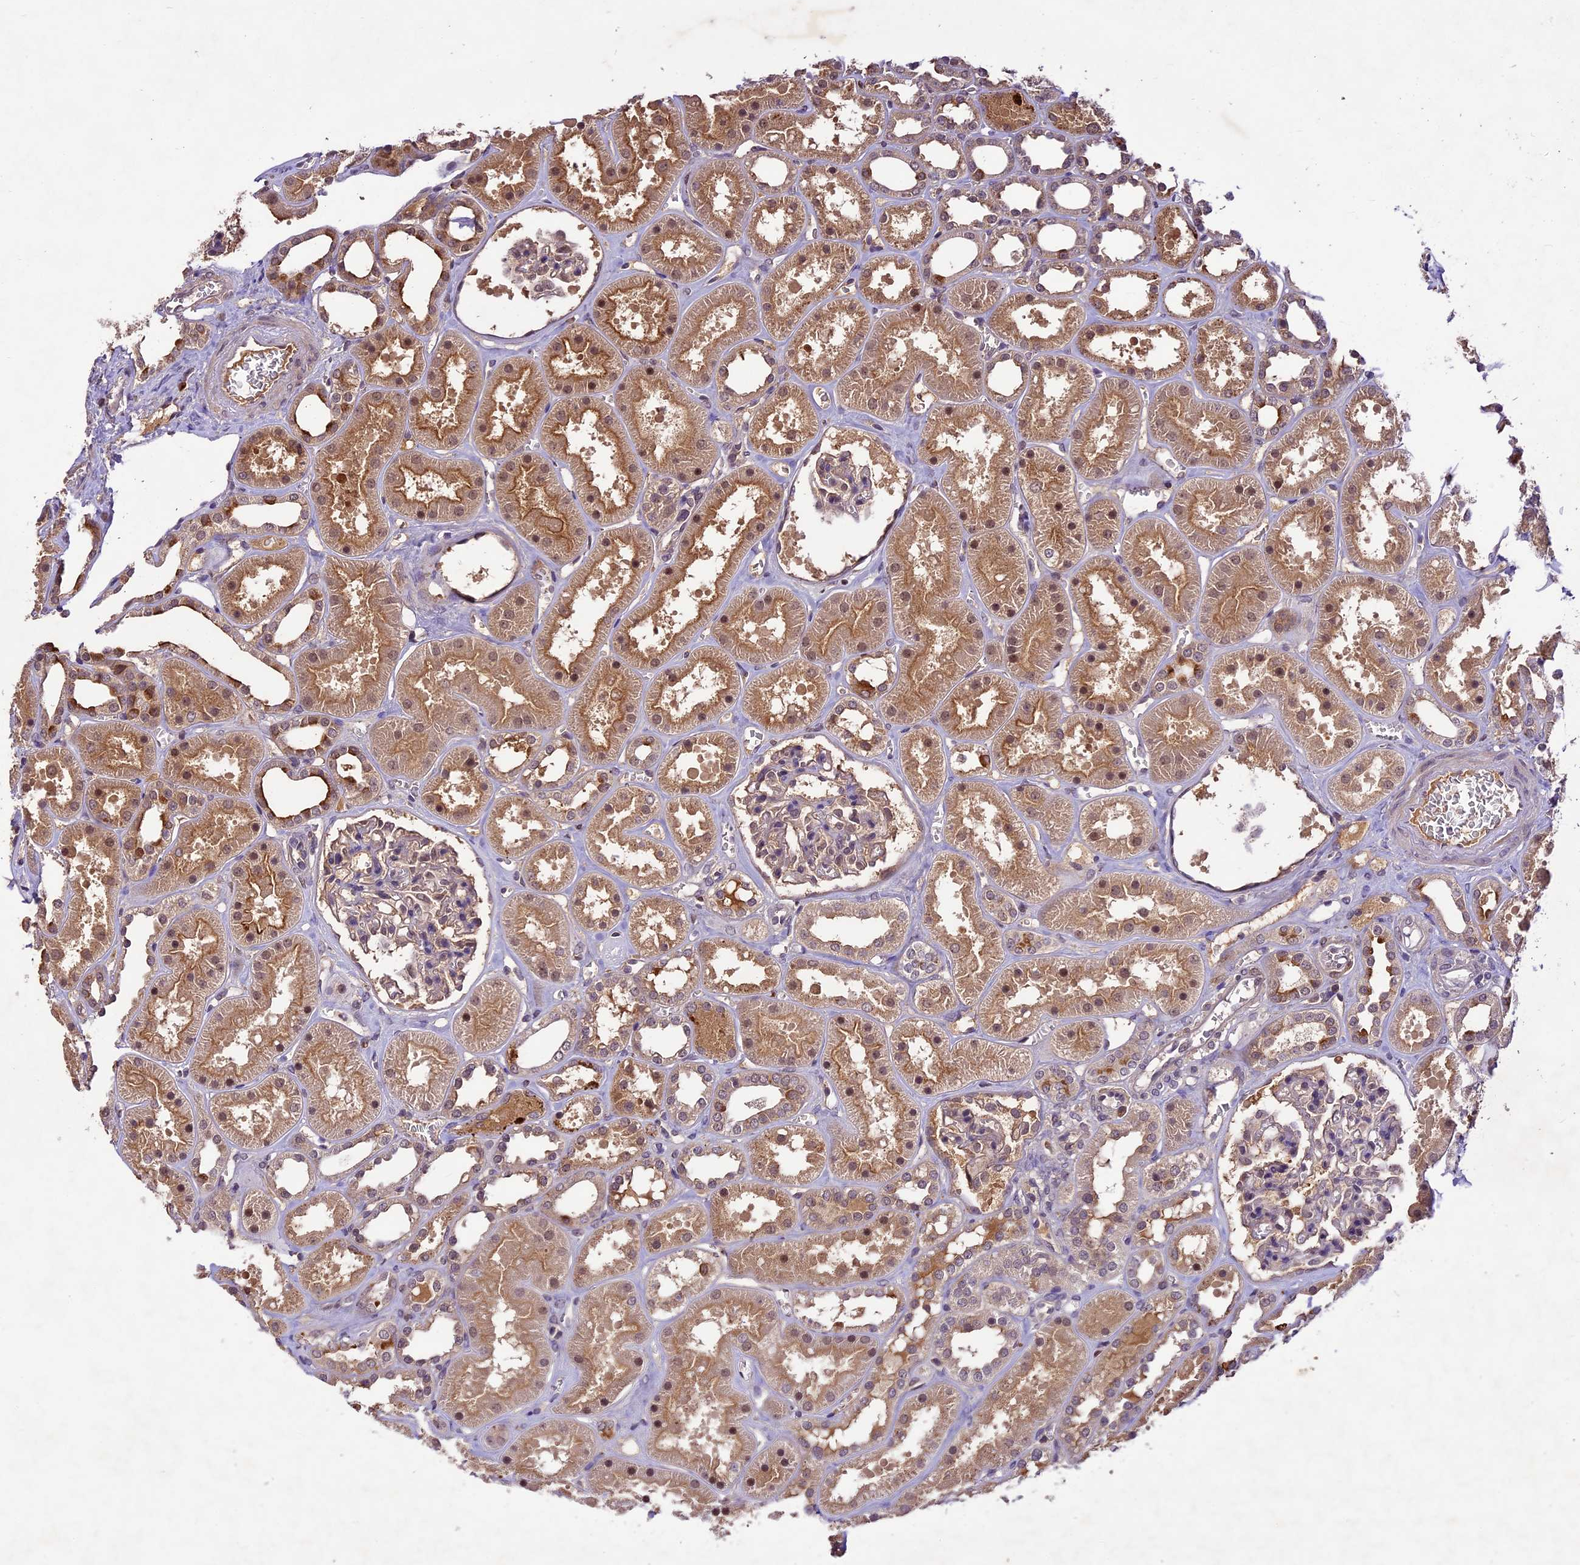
{"staining": {"intensity": "weak", "quantity": "<25%", "location": "nuclear"}, "tissue": "kidney", "cell_type": "Cells in glomeruli", "image_type": "normal", "snomed": [{"axis": "morphology", "description": "Normal tissue, NOS"}, {"axis": "topography", "description": "Kidney"}], "caption": "High power microscopy histopathology image of an immunohistochemistry (IHC) image of unremarkable kidney, revealing no significant staining in cells in glomeruli.", "gene": "ATP10A", "patient": {"sex": "female", "age": 41}}